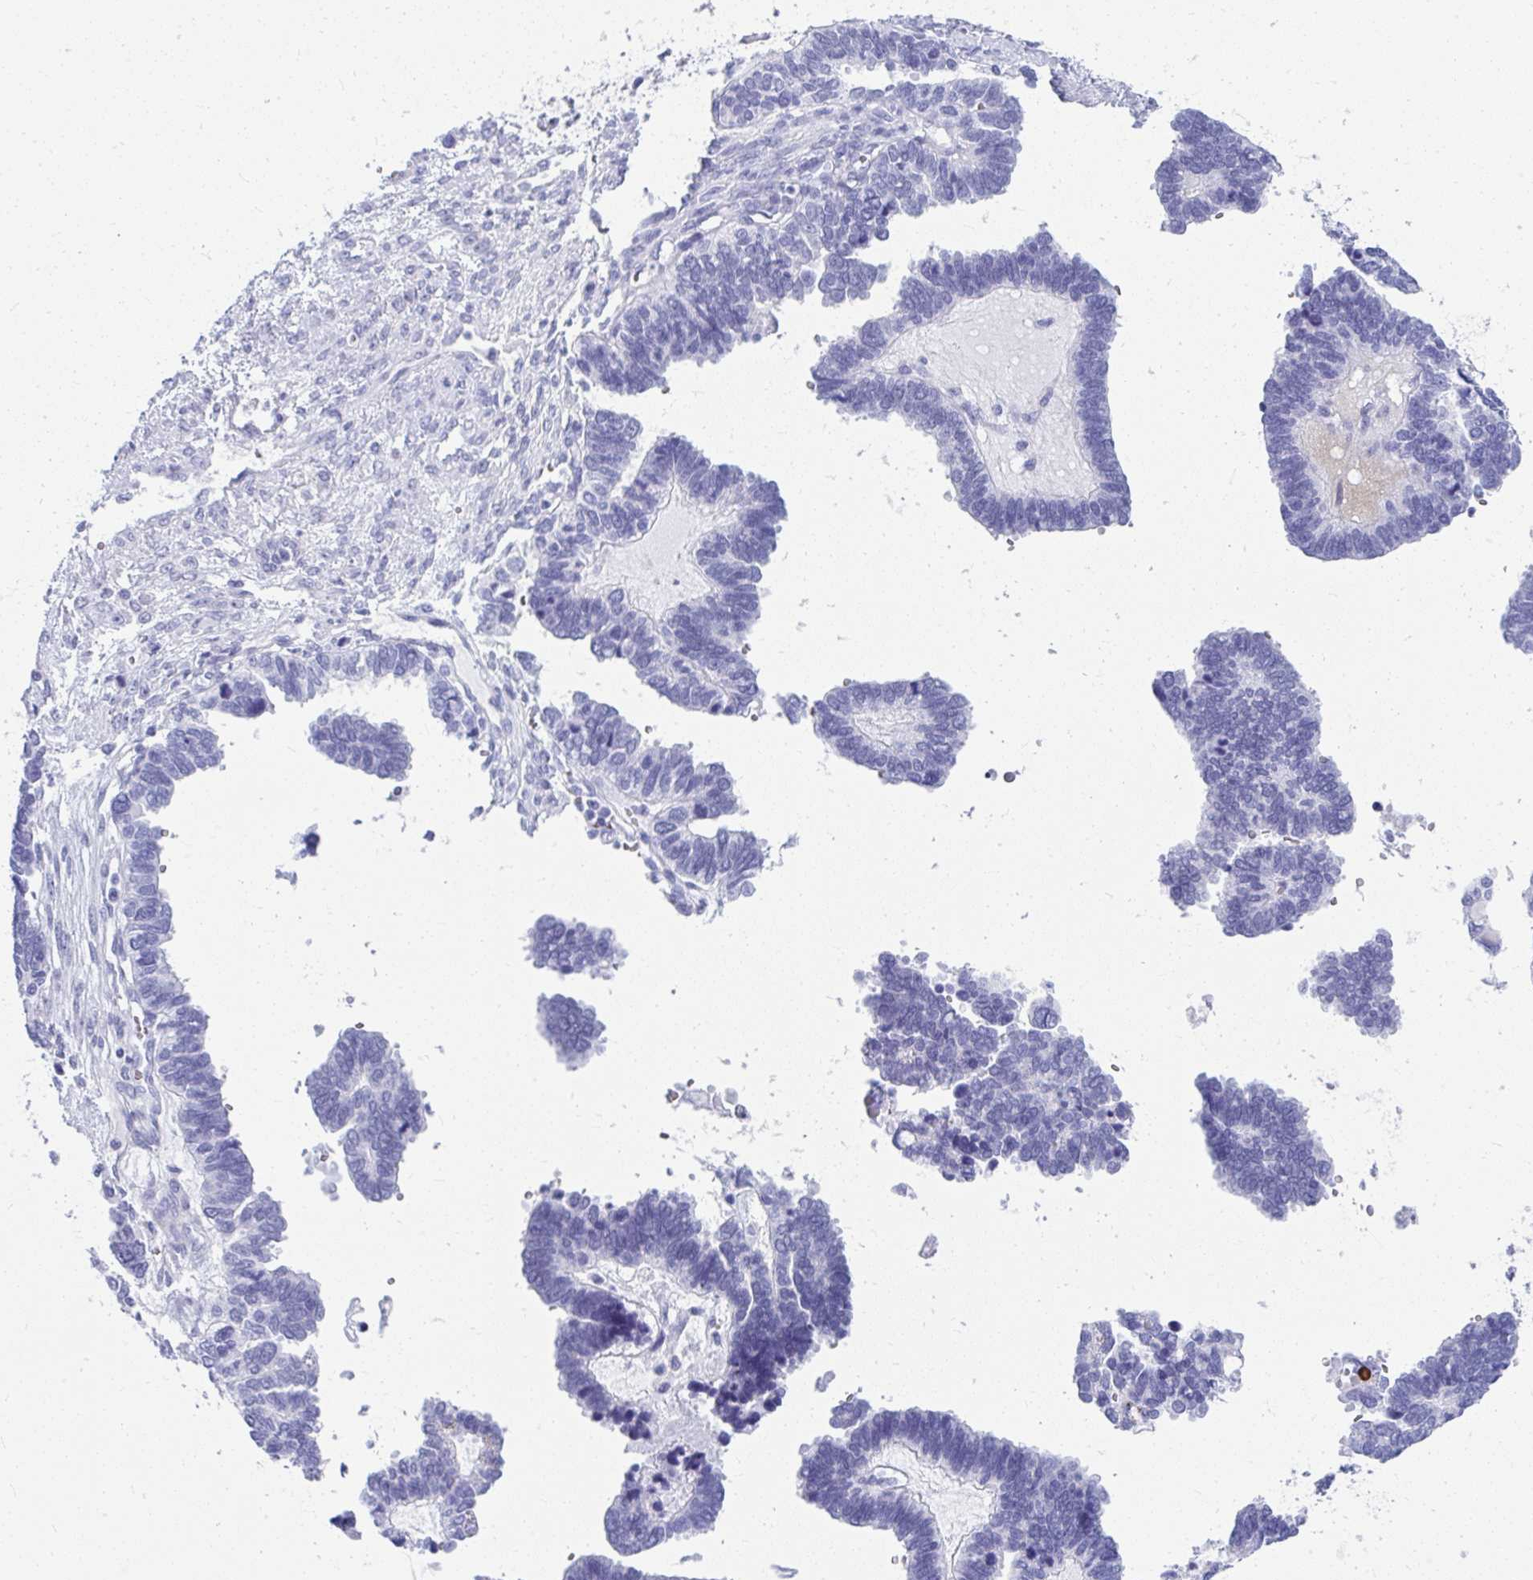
{"staining": {"intensity": "negative", "quantity": "none", "location": "none"}, "tissue": "ovarian cancer", "cell_type": "Tumor cells", "image_type": "cancer", "snomed": [{"axis": "morphology", "description": "Cystadenocarcinoma, serous, NOS"}, {"axis": "topography", "description": "Ovary"}], "caption": "Ovarian serous cystadenocarcinoma was stained to show a protein in brown. There is no significant staining in tumor cells. The staining is performed using DAB brown chromogen with nuclei counter-stained in using hematoxylin.", "gene": "ISL1", "patient": {"sex": "female", "age": 51}}